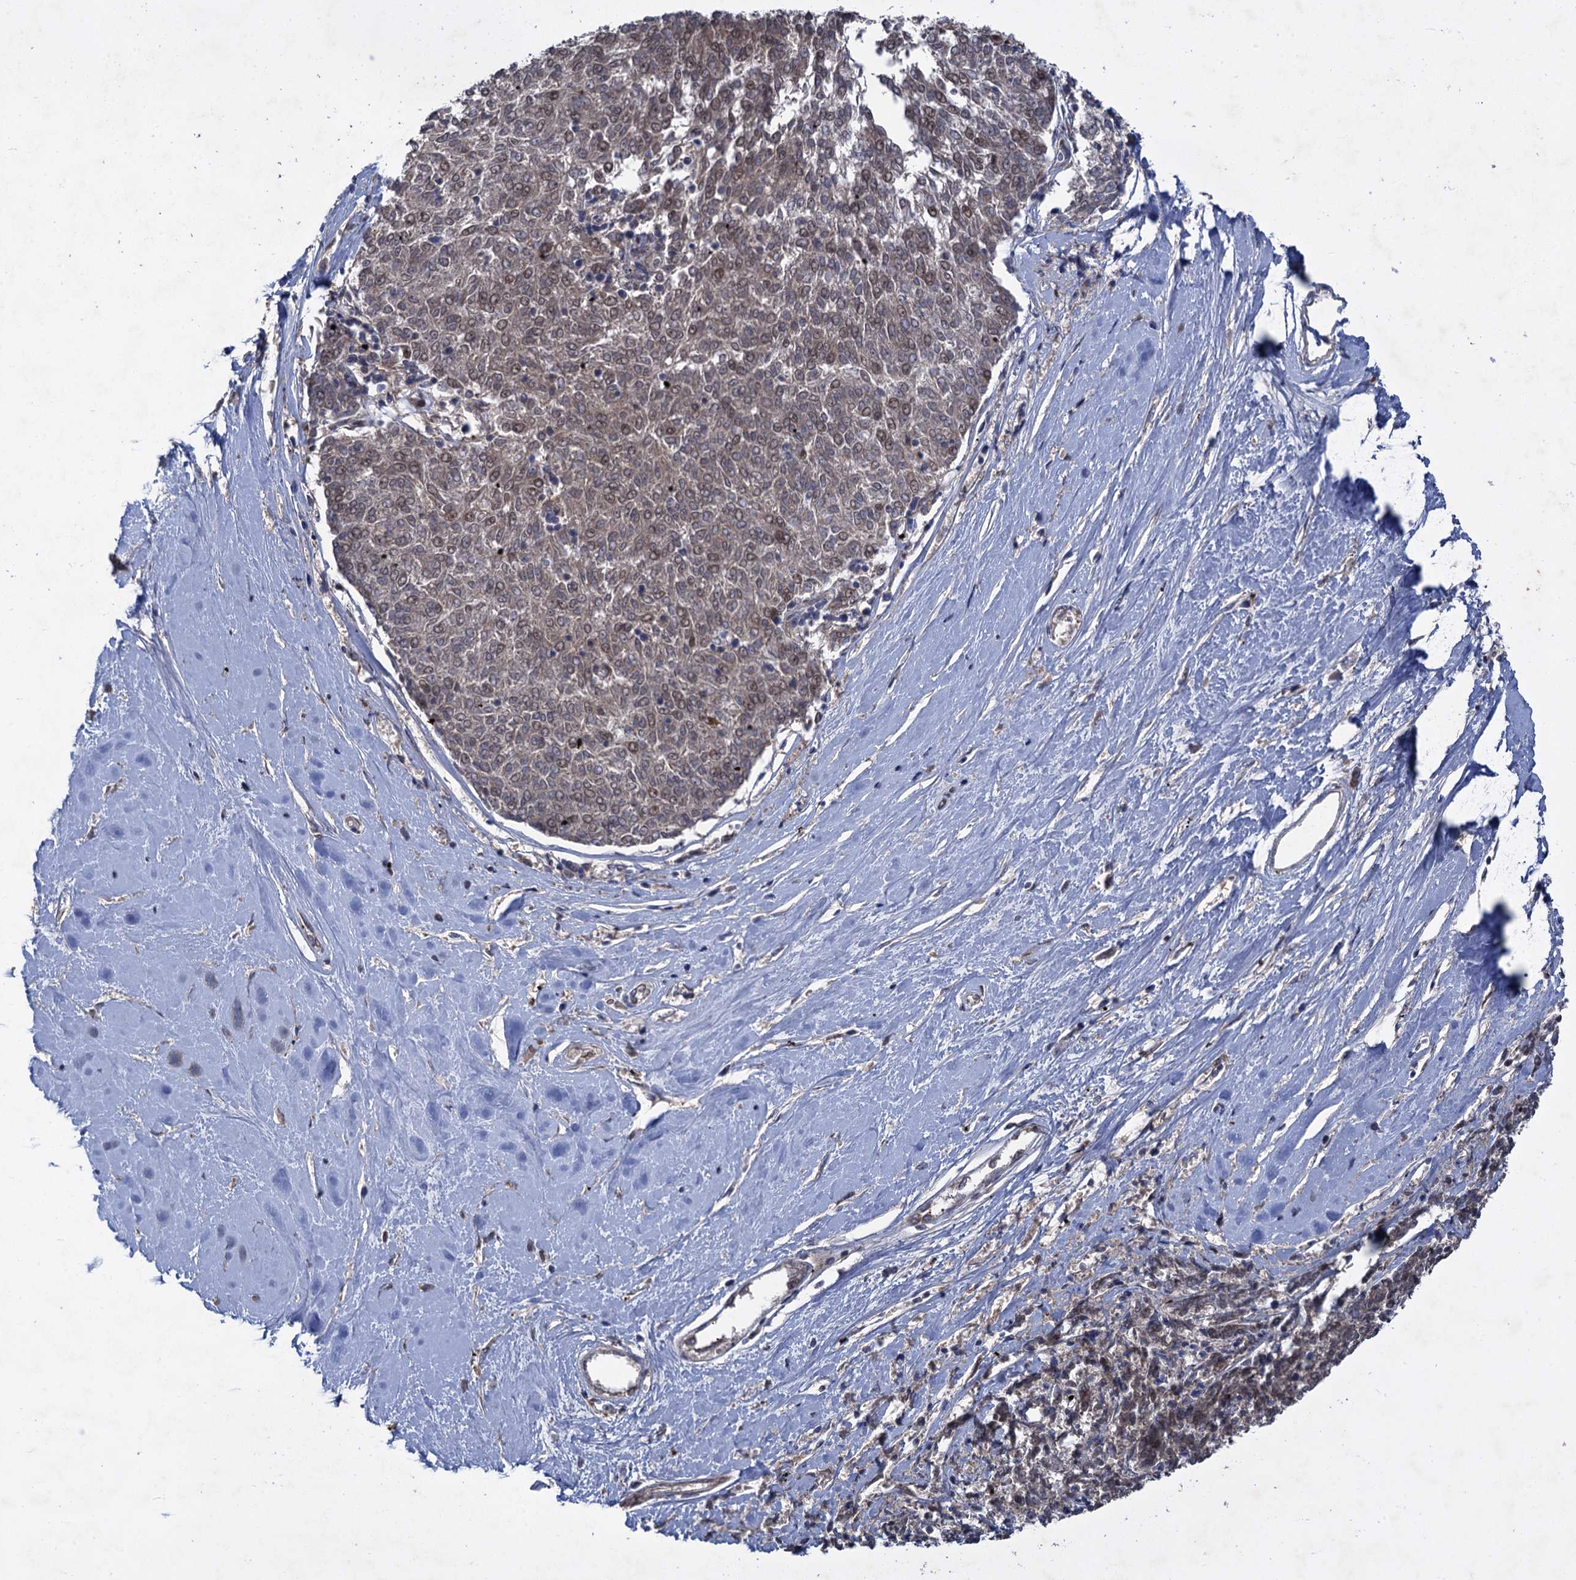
{"staining": {"intensity": "weak", "quantity": "25%-75%", "location": "cytoplasmic/membranous,nuclear"}, "tissue": "melanoma", "cell_type": "Tumor cells", "image_type": "cancer", "snomed": [{"axis": "morphology", "description": "Malignant melanoma, NOS"}, {"axis": "topography", "description": "Skin"}], "caption": "Protein expression analysis of melanoma shows weak cytoplasmic/membranous and nuclear positivity in about 25%-75% of tumor cells.", "gene": "NUDT22", "patient": {"sex": "female", "age": 72}}